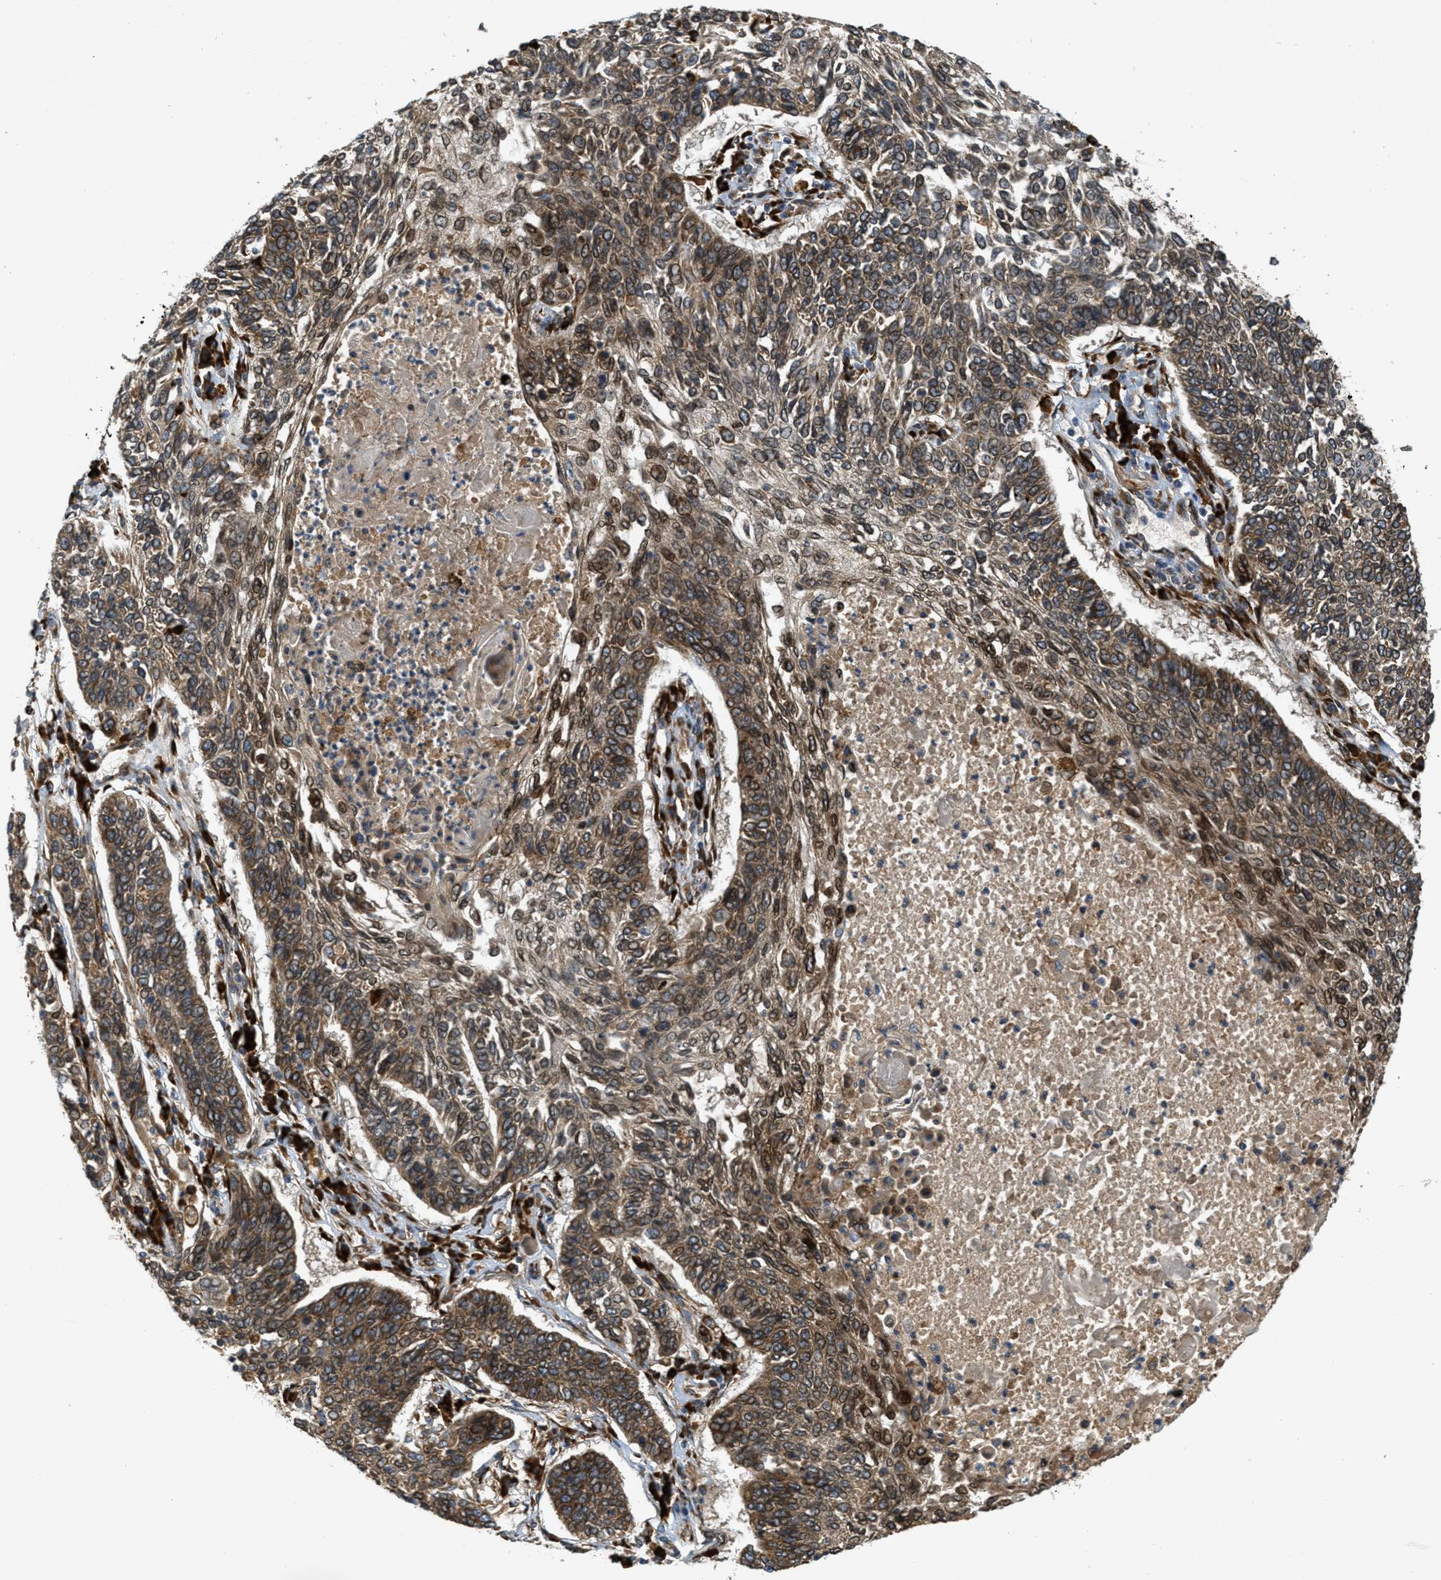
{"staining": {"intensity": "moderate", "quantity": ">75%", "location": "cytoplasmic/membranous"}, "tissue": "lung cancer", "cell_type": "Tumor cells", "image_type": "cancer", "snomed": [{"axis": "morphology", "description": "Normal tissue, NOS"}, {"axis": "morphology", "description": "Squamous cell carcinoma, NOS"}, {"axis": "topography", "description": "Cartilage tissue"}, {"axis": "topography", "description": "Bronchus"}, {"axis": "topography", "description": "Lung"}], "caption": "The immunohistochemical stain shows moderate cytoplasmic/membranous positivity in tumor cells of lung cancer tissue.", "gene": "PCDH18", "patient": {"sex": "female", "age": 49}}